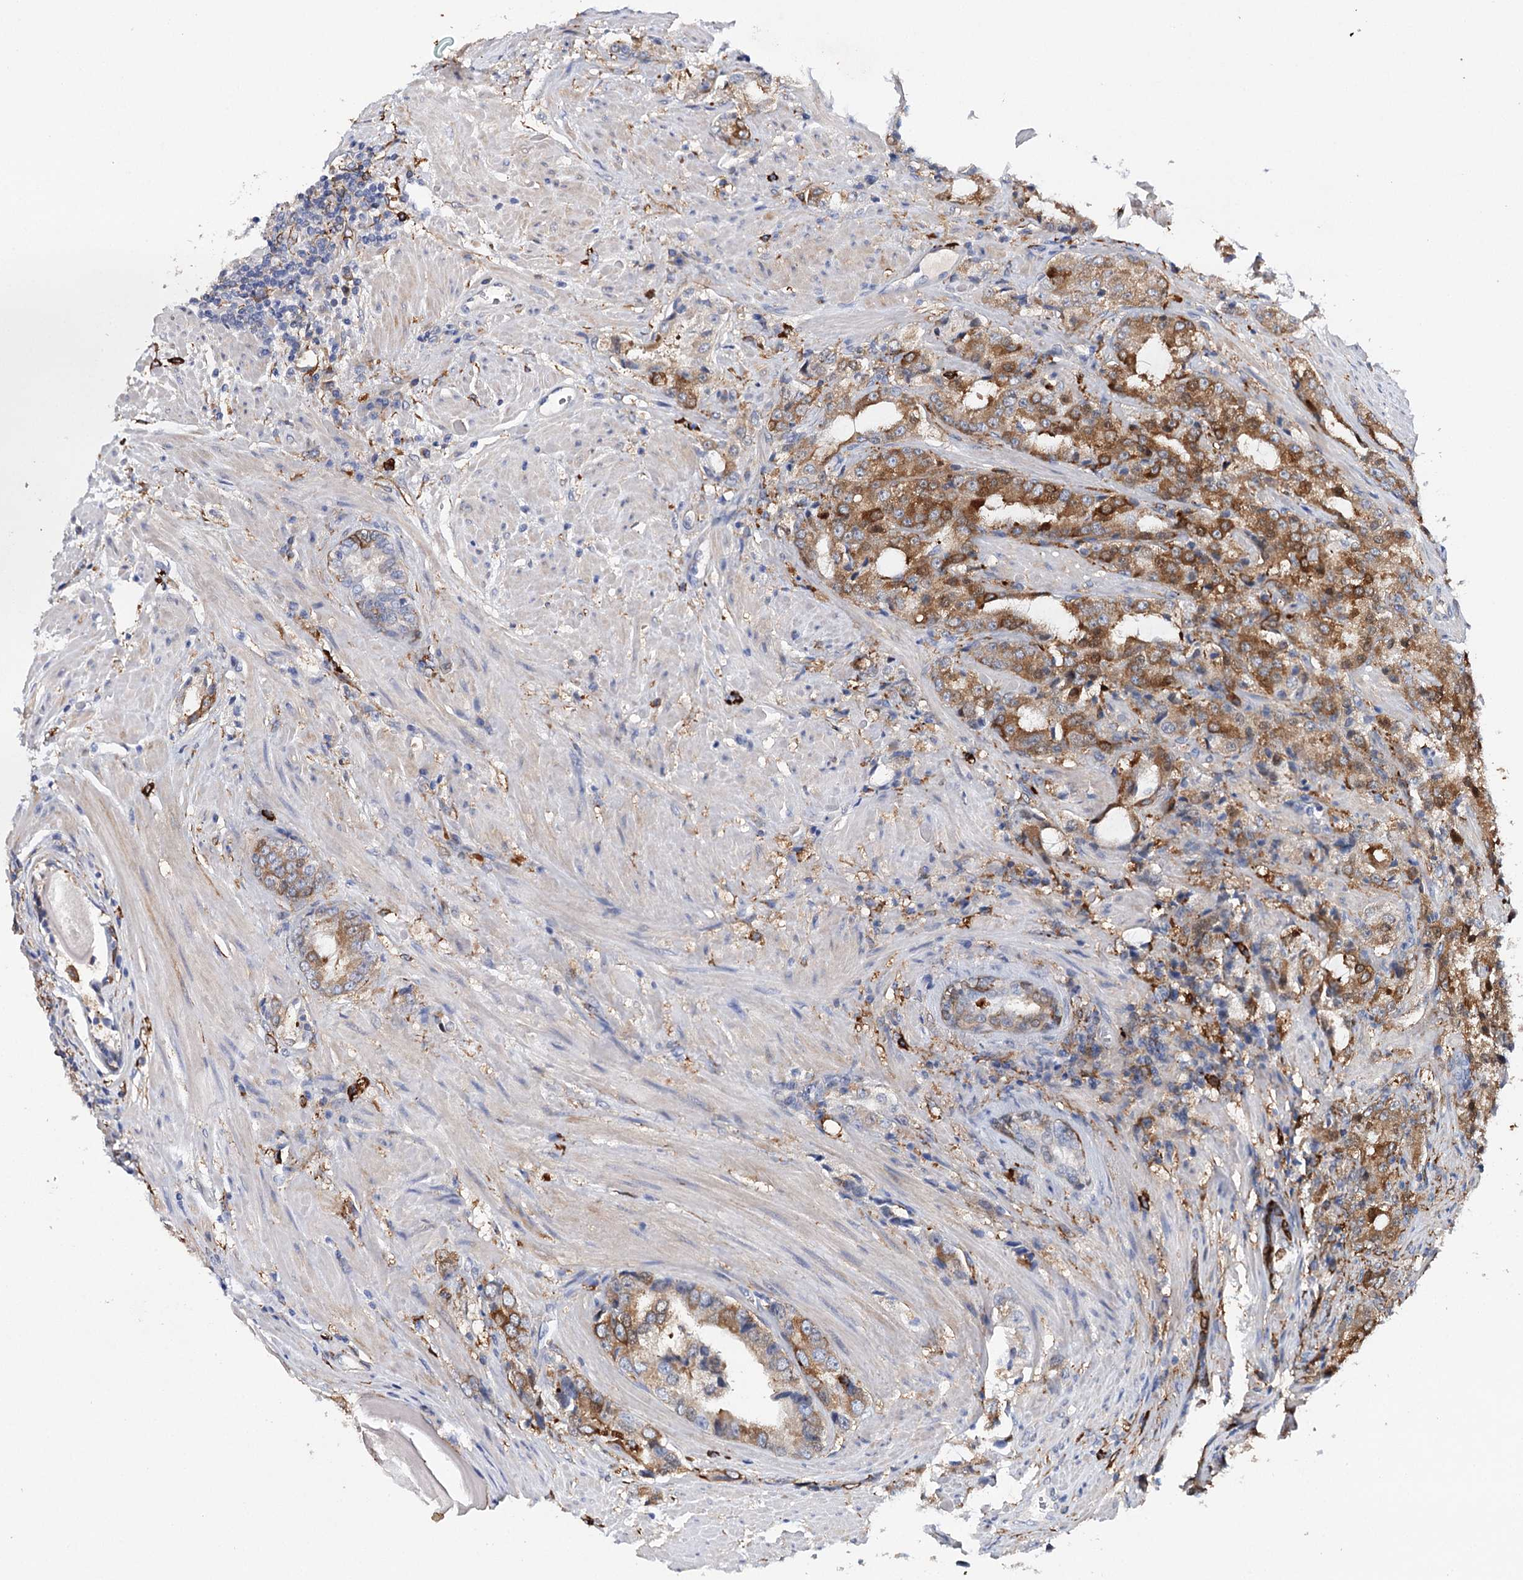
{"staining": {"intensity": "strong", "quantity": "25%-75%", "location": "cytoplasmic/membranous"}, "tissue": "prostate cancer", "cell_type": "Tumor cells", "image_type": "cancer", "snomed": [{"axis": "morphology", "description": "Adenocarcinoma, High grade"}, {"axis": "topography", "description": "Prostate"}], "caption": "Immunohistochemical staining of prostate cancer (high-grade adenocarcinoma) demonstrates high levels of strong cytoplasmic/membranous protein positivity in approximately 25%-75% of tumor cells.", "gene": "CFAP46", "patient": {"sex": "male", "age": 66}}